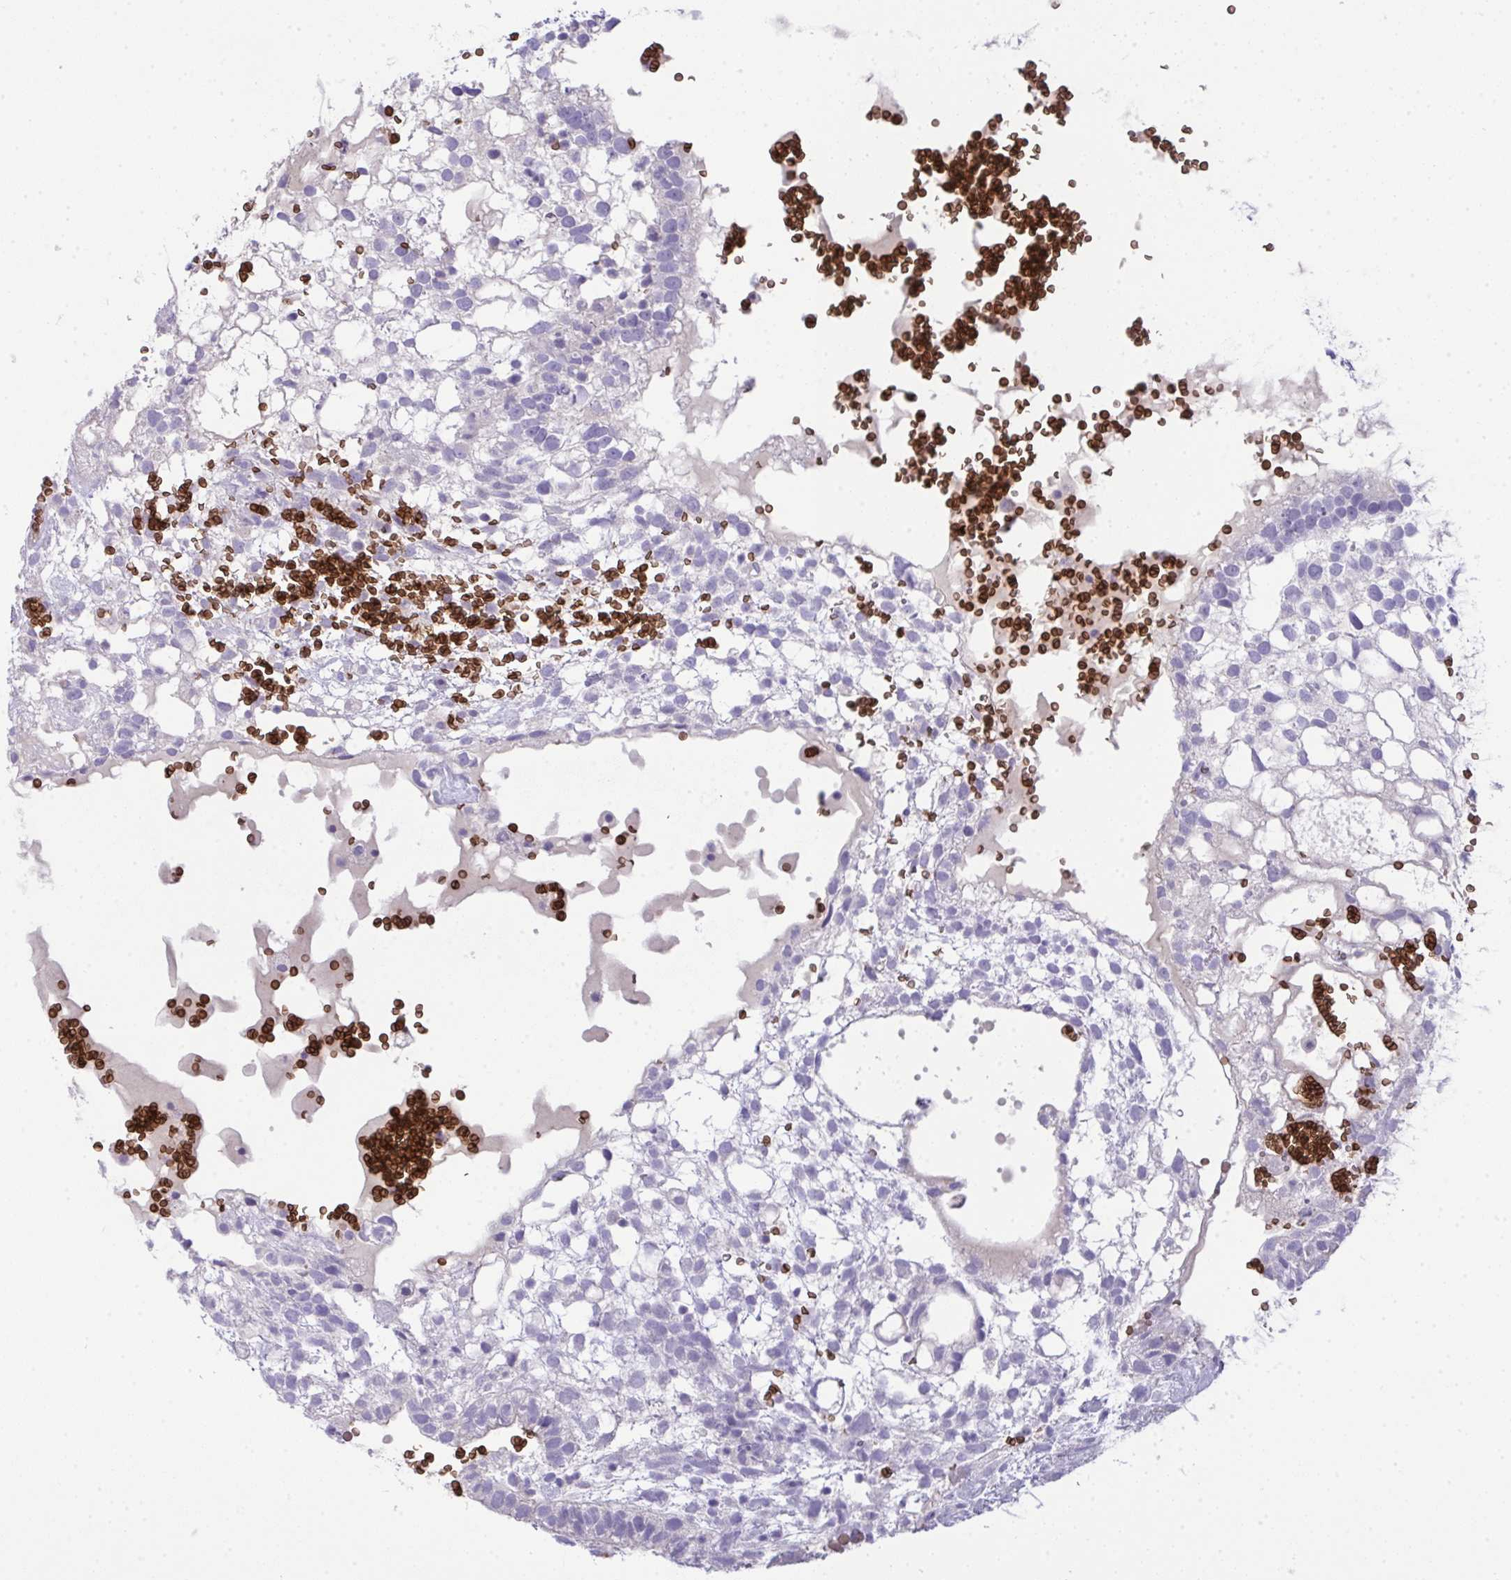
{"staining": {"intensity": "negative", "quantity": "none", "location": "none"}, "tissue": "testis cancer", "cell_type": "Tumor cells", "image_type": "cancer", "snomed": [{"axis": "morphology", "description": "Normal tissue, NOS"}, {"axis": "morphology", "description": "Carcinoma, Embryonal, NOS"}, {"axis": "topography", "description": "Testis"}], "caption": "This is an immunohistochemistry (IHC) micrograph of human embryonal carcinoma (testis). There is no staining in tumor cells.", "gene": "SPTB", "patient": {"sex": "male", "age": 32}}